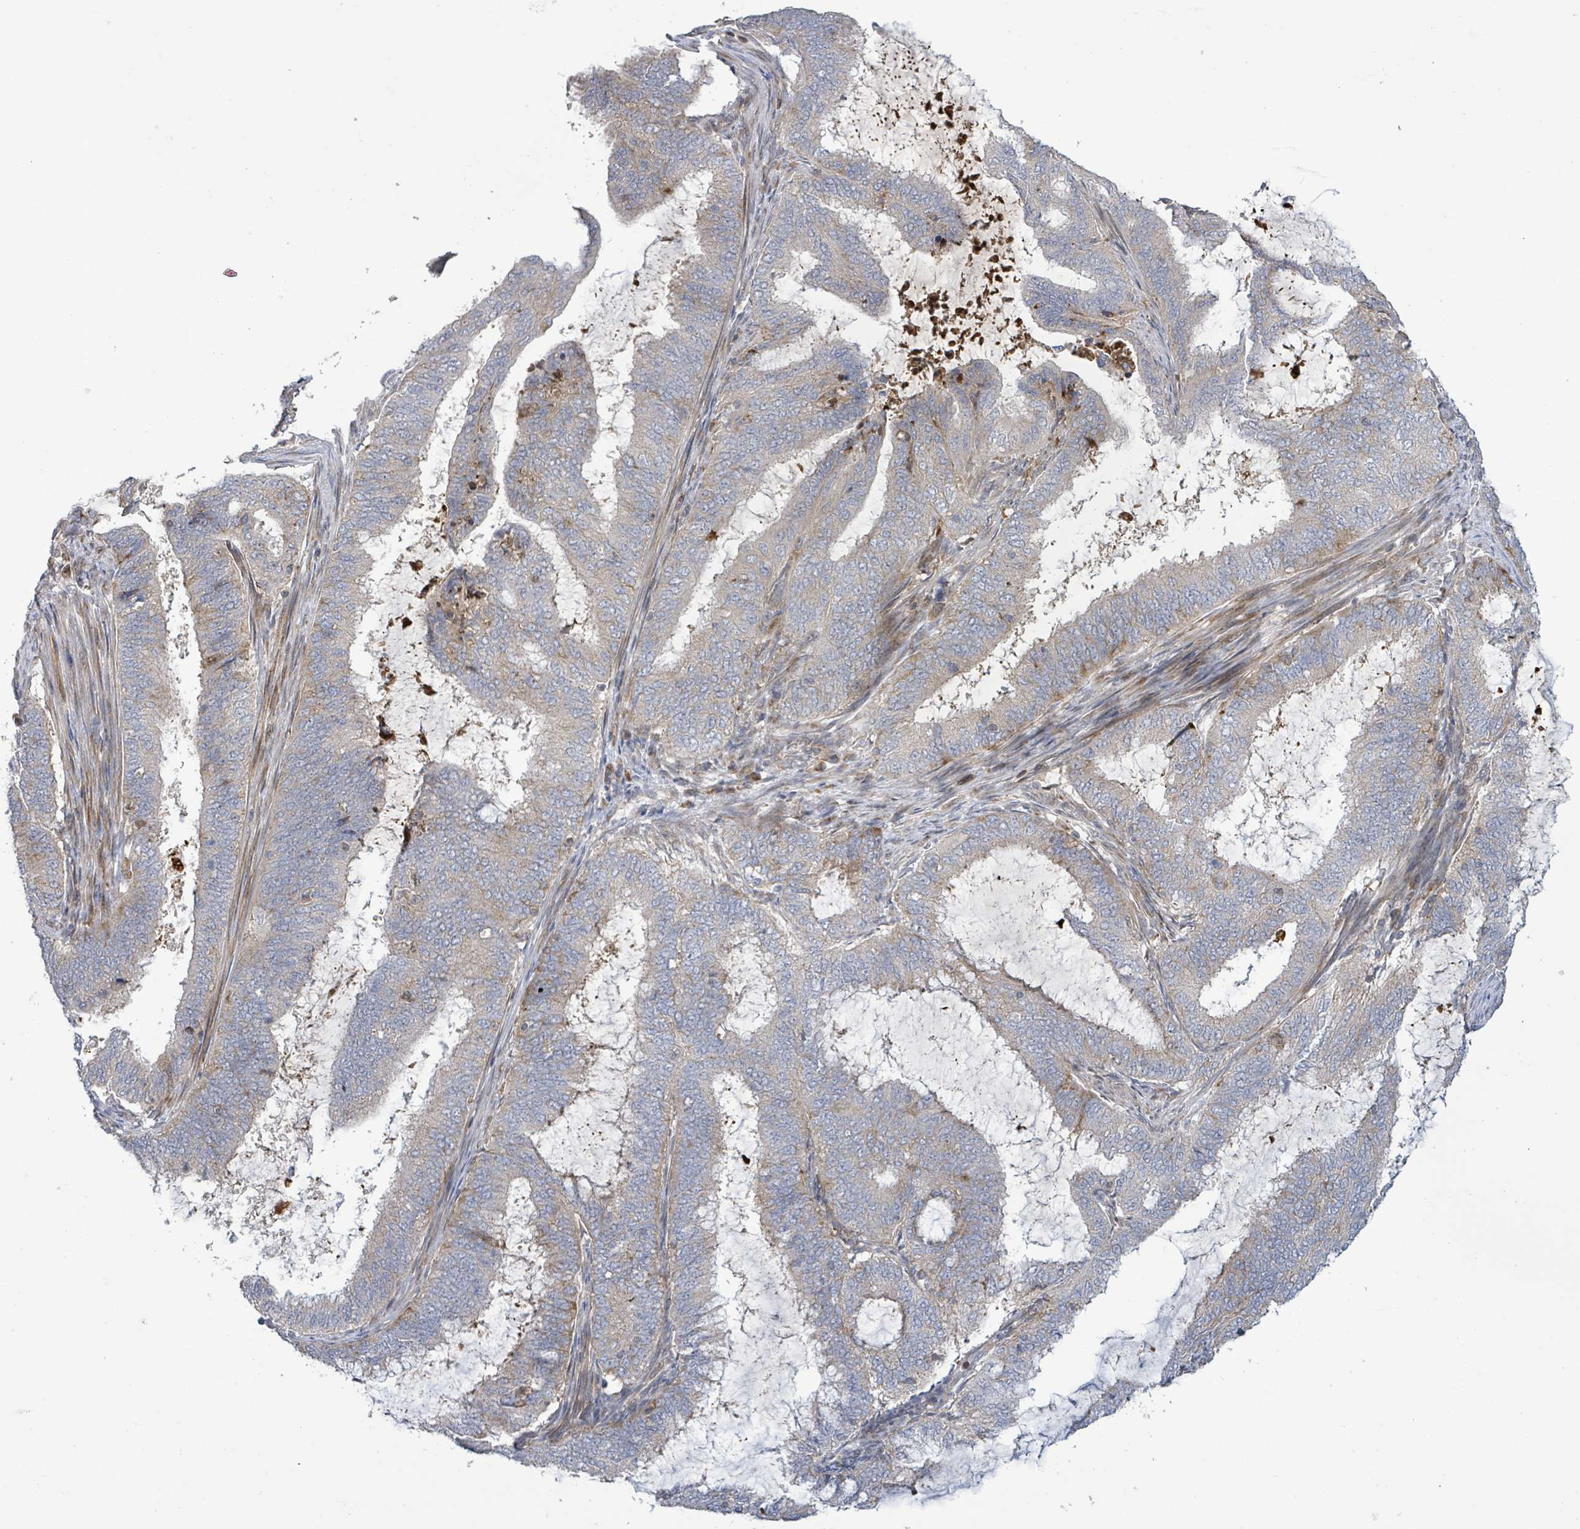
{"staining": {"intensity": "negative", "quantity": "none", "location": "none"}, "tissue": "endometrial cancer", "cell_type": "Tumor cells", "image_type": "cancer", "snomed": [{"axis": "morphology", "description": "Adenocarcinoma, NOS"}, {"axis": "topography", "description": "Endometrium"}], "caption": "IHC of endometrial adenocarcinoma displays no positivity in tumor cells. (DAB immunohistochemistry, high magnification).", "gene": "LILRA4", "patient": {"sex": "female", "age": 51}}